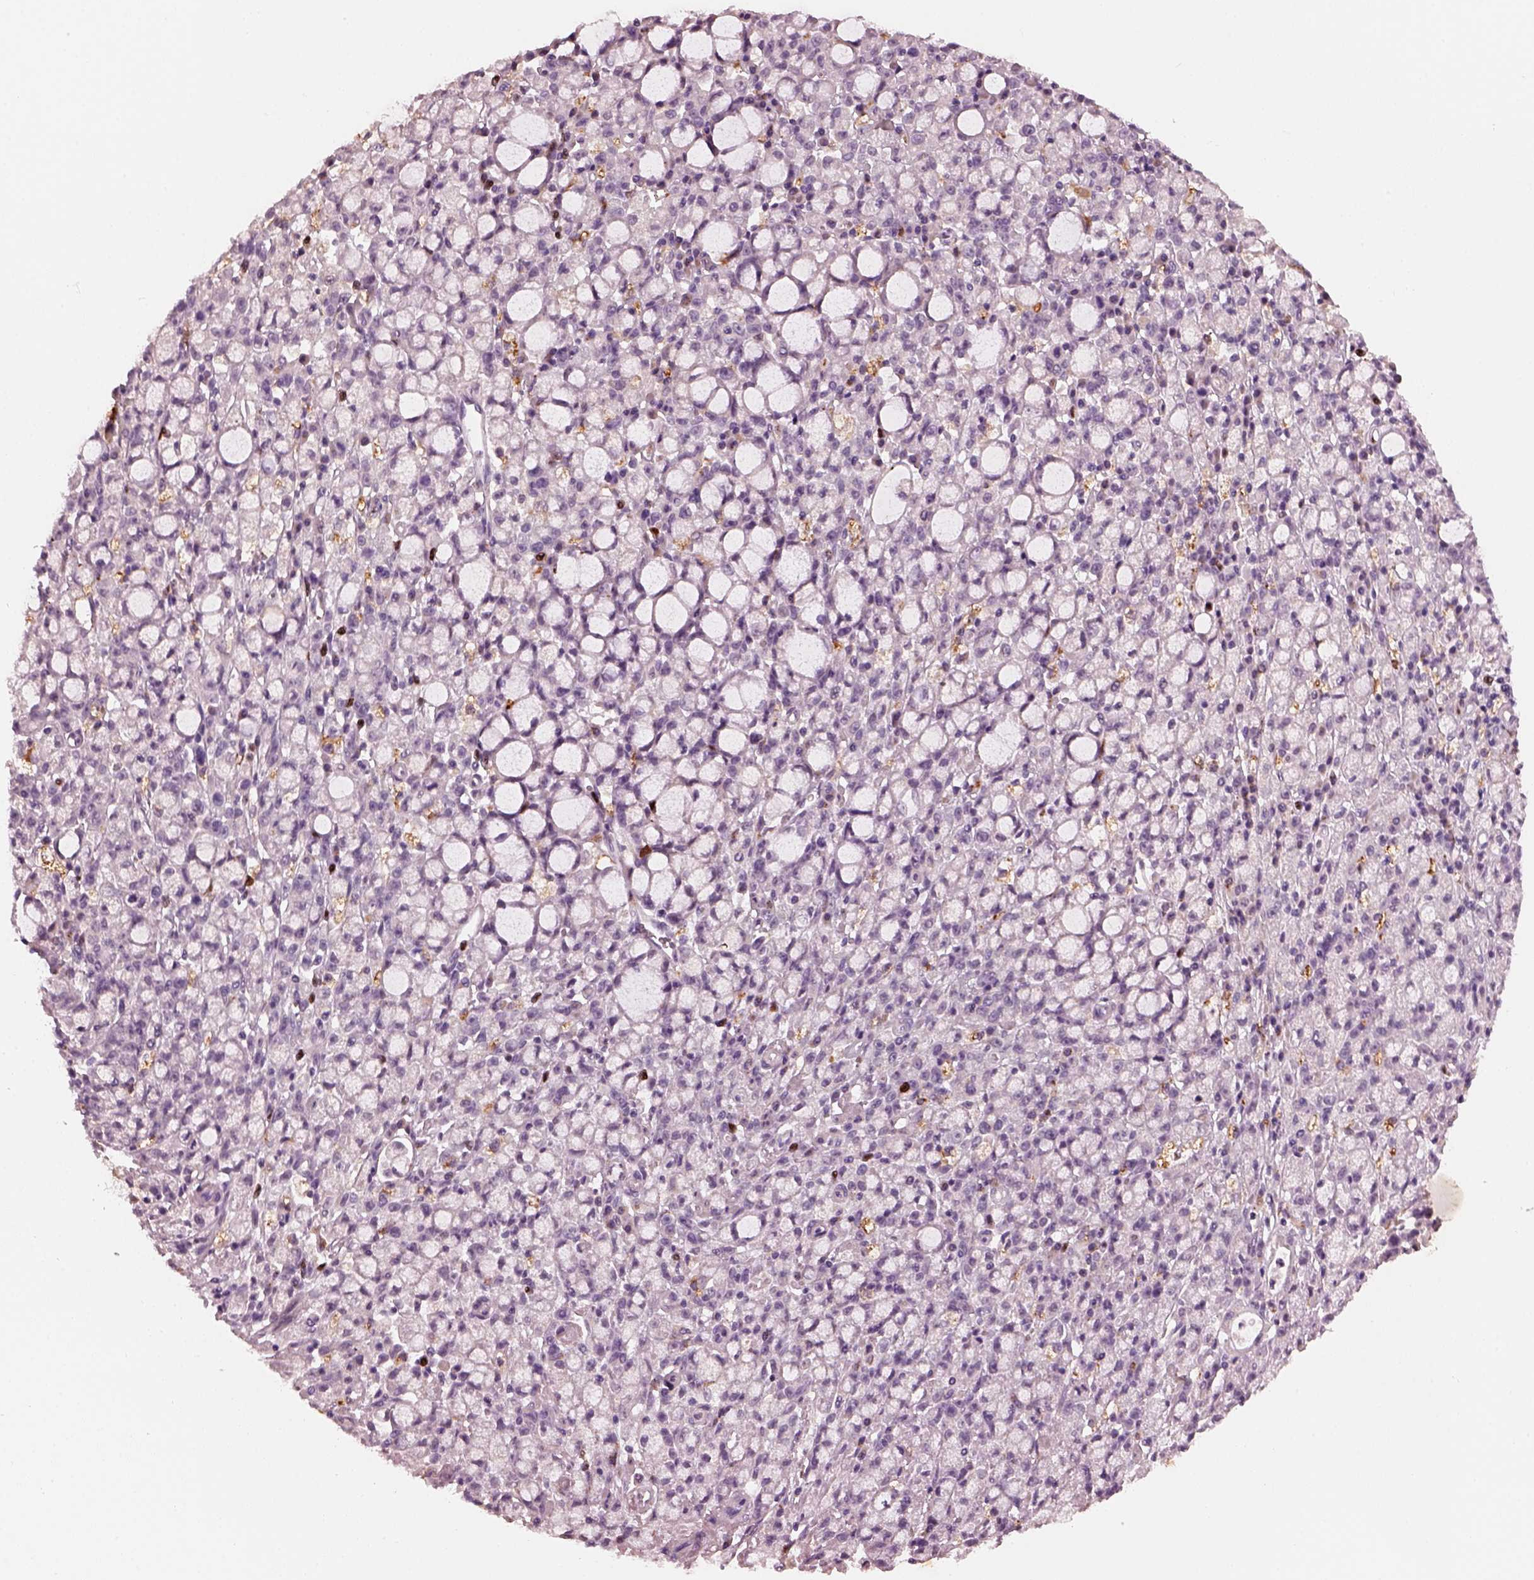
{"staining": {"intensity": "negative", "quantity": "none", "location": "none"}, "tissue": "stomach cancer", "cell_type": "Tumor cells", "image_type": "cancer", "snomed": [{"axis": "morphology", "description": "Adenocarcinoma, NOS"}, {"axis": "topography", "description": "Stomach"}], "caption": "Immunohistochemistry (IHC) of stomach cancer demonstrates no staining in tumor cells. The staining is performed using DAB (3,3'-diaminobenzidine) brown chromogen with nuclei counter-stained in using hematoxylin.", "gene": "SLAMF8", "patient": {"sex": "male", "age": 58}}